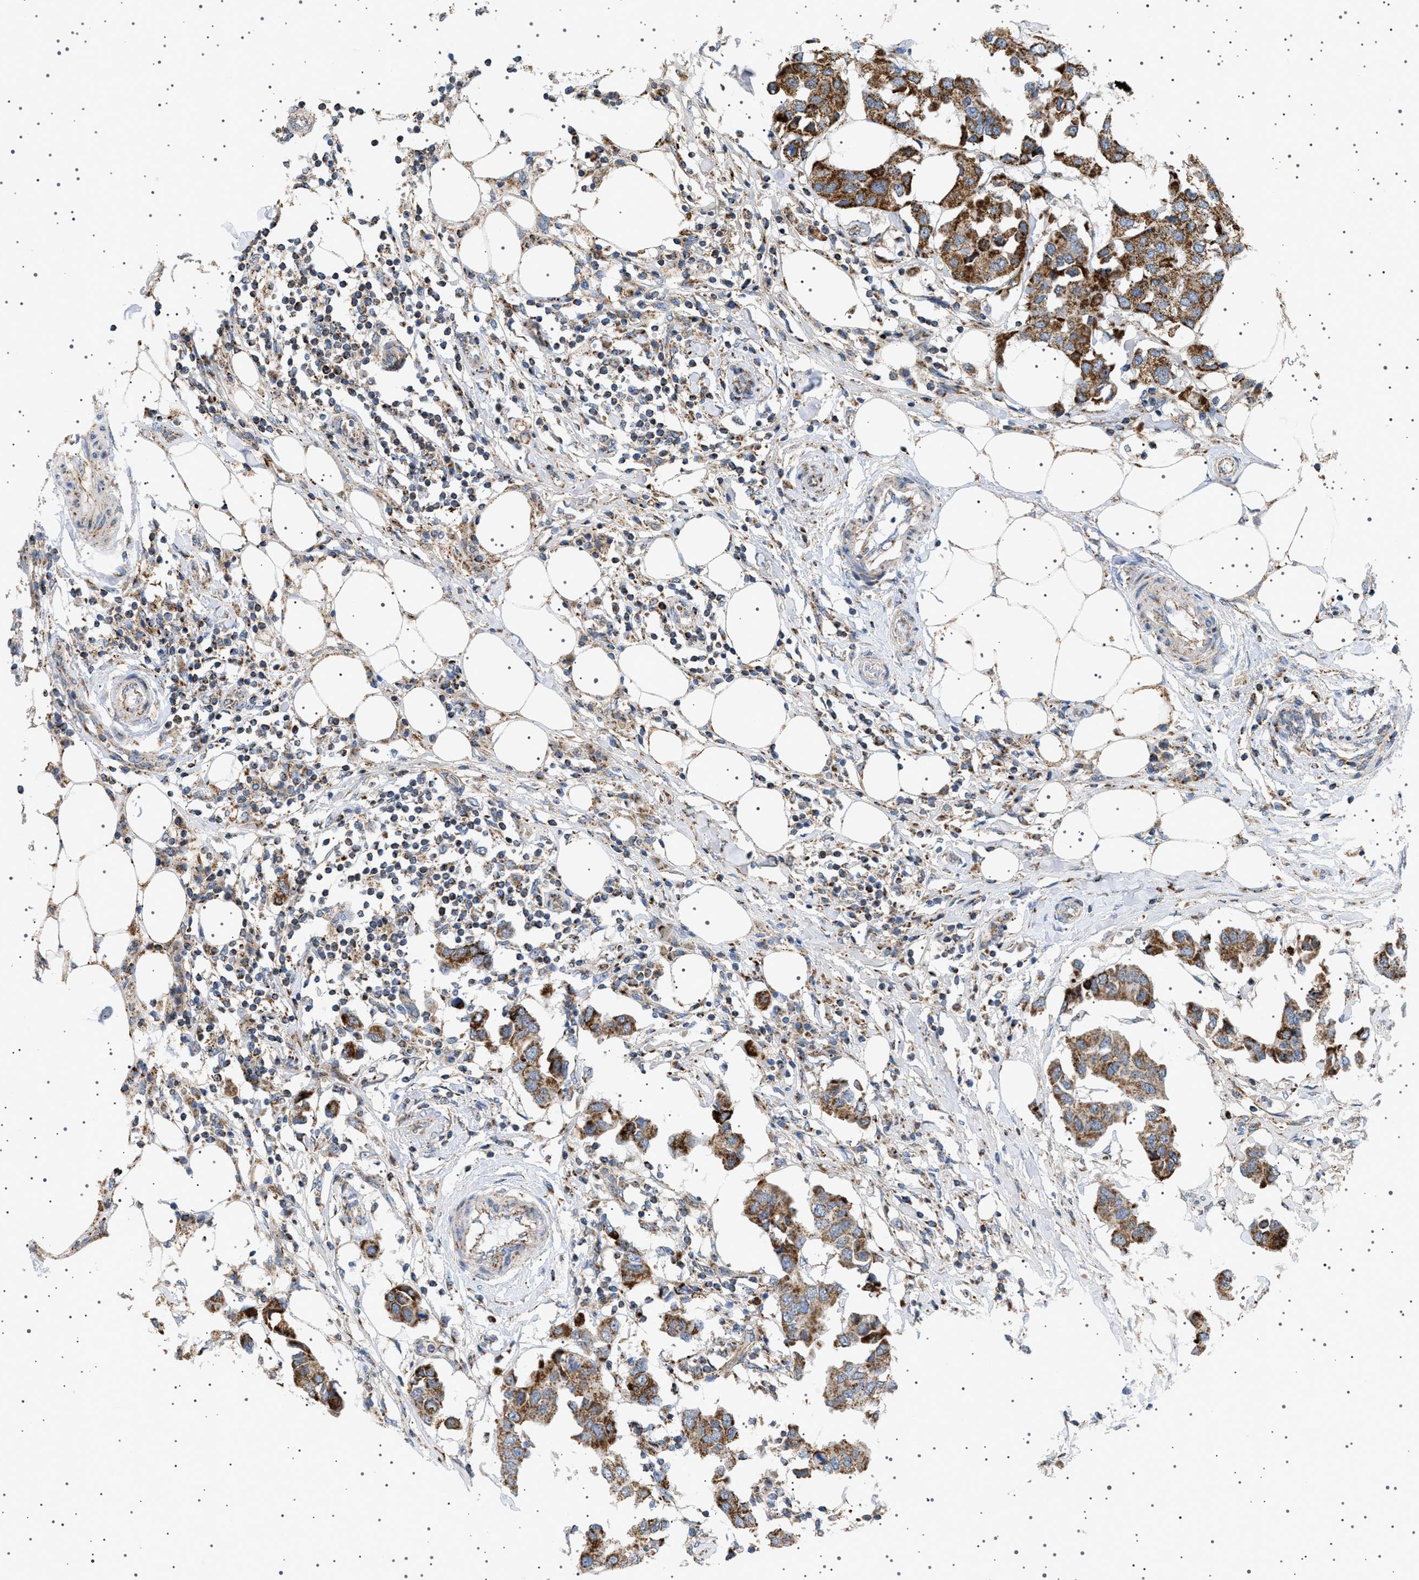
{"staining": {"intensity": "strong", "quantity": ">75%", "location": "cytoplasmic/membranous"}, "tissue": "breast cancer", "cell_type": "Tumor cells", "image_type": "cancer", "snomed": [{"axis": "morphology", "description": "Duct carcinoma"}, {"axis": "topography", "description": "Breast"}], "caption": "An immunohistochemistry (IHC) micrograph of neoplastic tissue is shown. Protein staining in brown shows strong cytoplasmic/membranous positivity in breast cancer within tumor cells.", "gene": "UBXN8", "patient": {"sex": "female", "age": 80}}